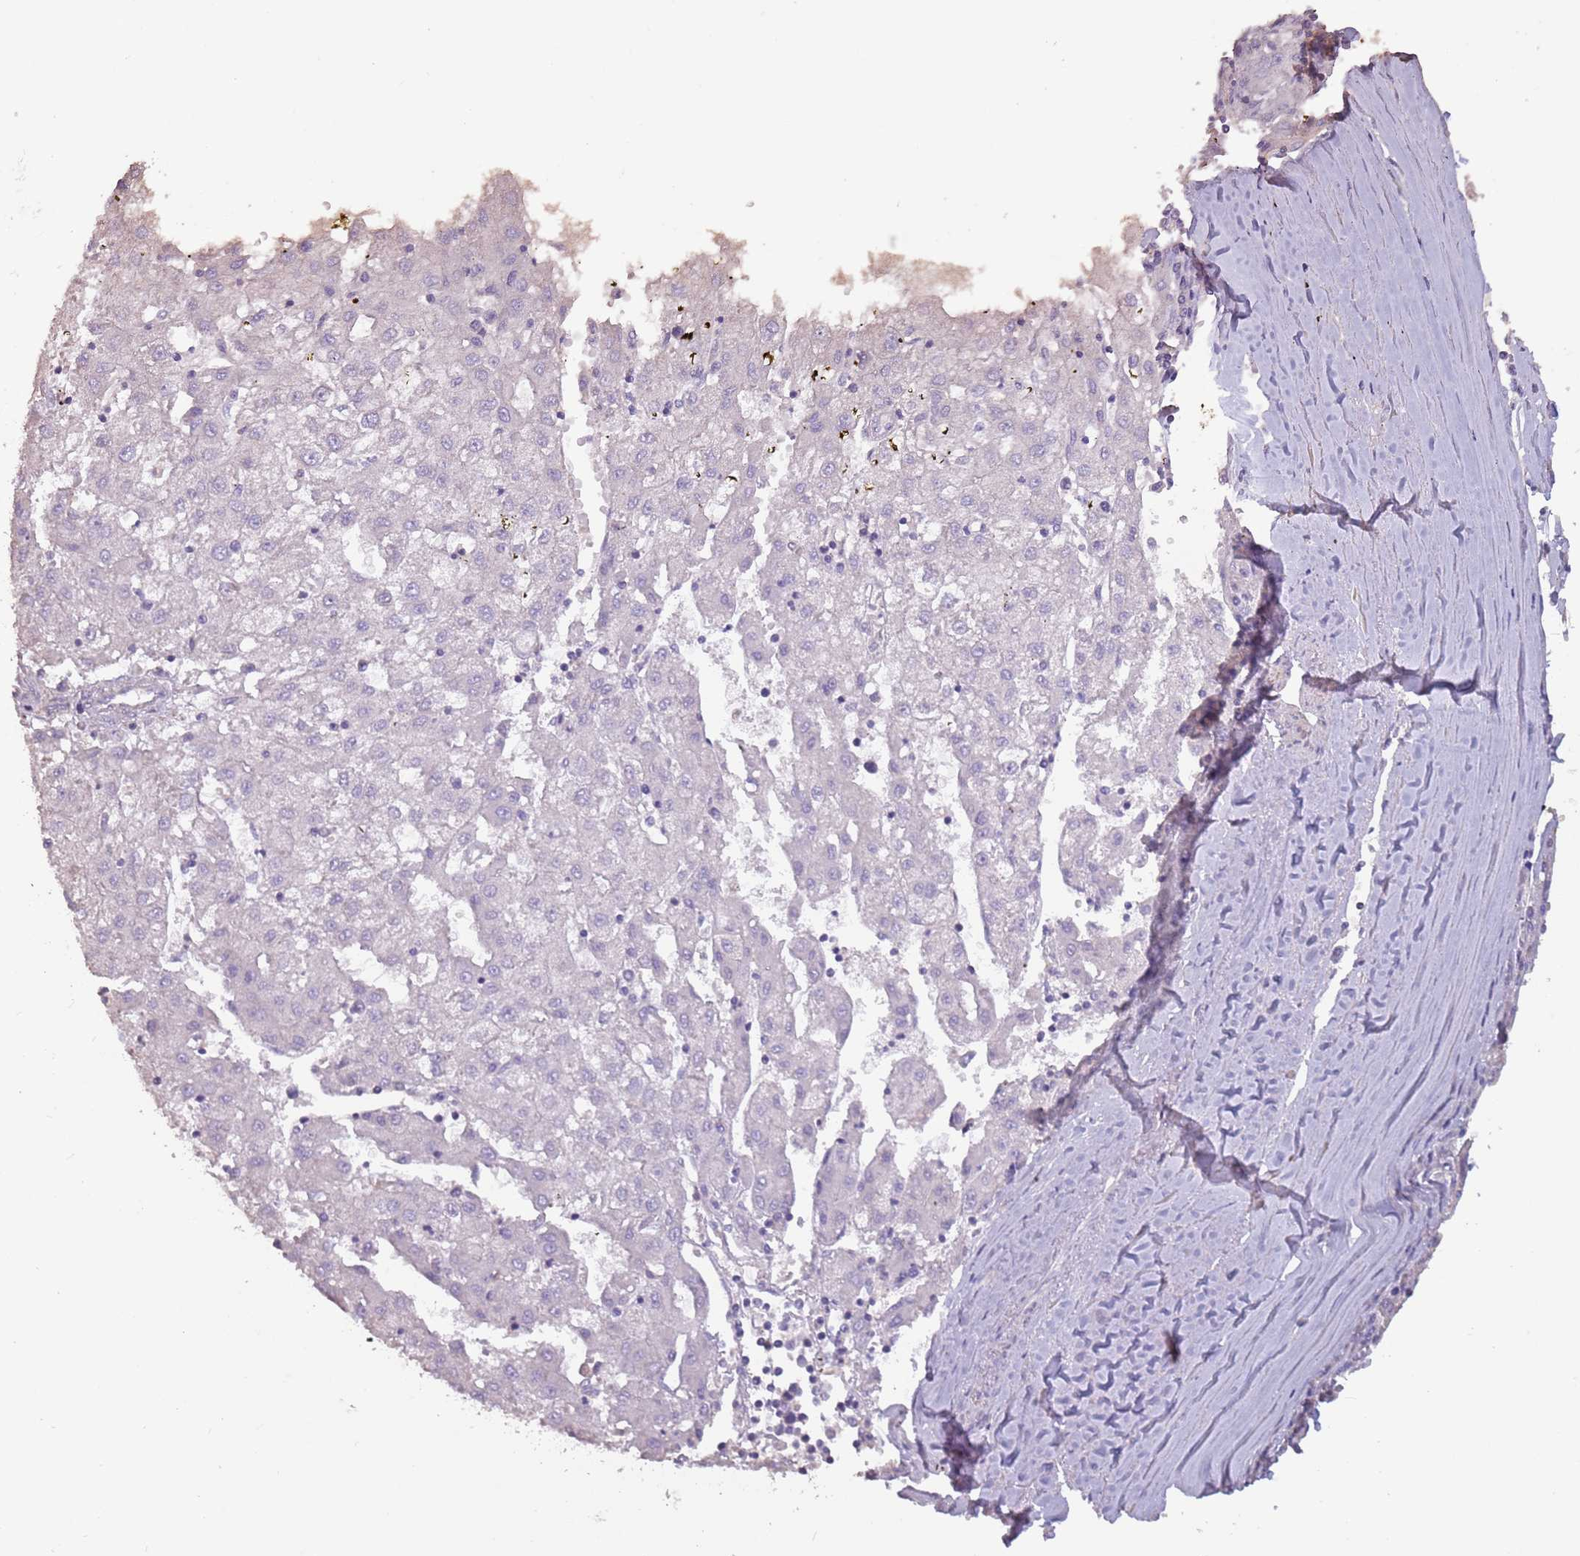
{"staining": {"intensity": "negative", "quantity": "none", "location": "none"}, "tissue": "liver cancer", "cell_type": "Tumor cells", "image_type": "cancer", "snomed": [{"axis": "morphology", "description": "Carcinoma, Hepatocellular, NOS"}, {"axis": "topography", "description": "Liver"}], "caption": "An immunohistochemistry photomicrograph of hepatocellular carcinoma (liver) is shown. There is no staining in tumor cells of hepatocellular carcinoma (liver).", "gene": "MBD3L1", "patient": {"sex": "male", "age": 72}}